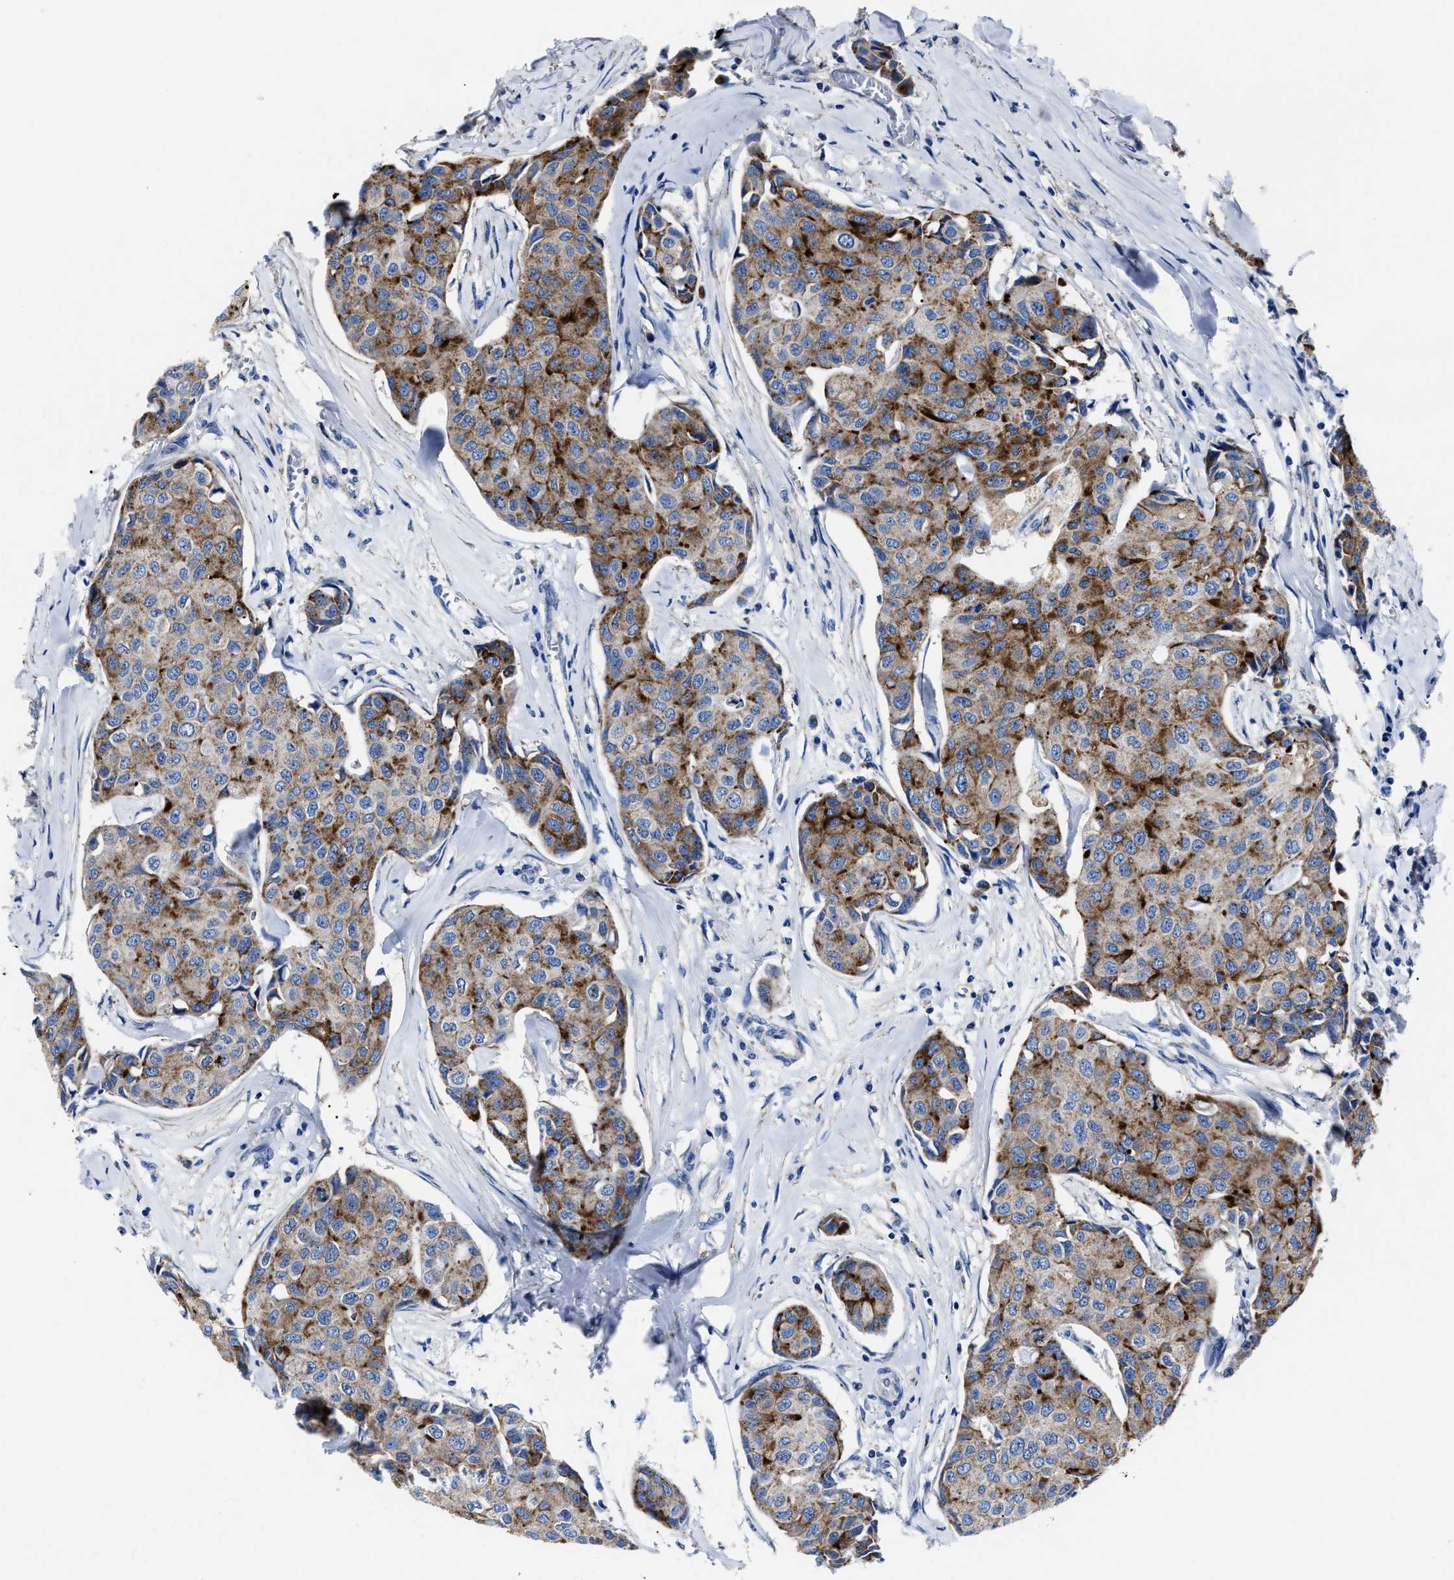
{"staining": {"intensity": "moderate", "quantity": ">75%", "location": "cytoplasmic/membranous"}, "tissue": "breast cancer", "cell_type": "Tumor cells", "image_type": "cancer", "snomed": [{"axis": "morphology", "description": "Duct carcinoma"}, {"axis": "topography", "description": "Breast"}], "caption": "Breast infiltrating ductal carcinoma stained for a protein (brown) exhibits moderate cytoplasmic/membranous positive staining in approximately >75% of tumor cells.", "gene": "LAMTOR4", "patient": {"sex": "female", "age": 80}}